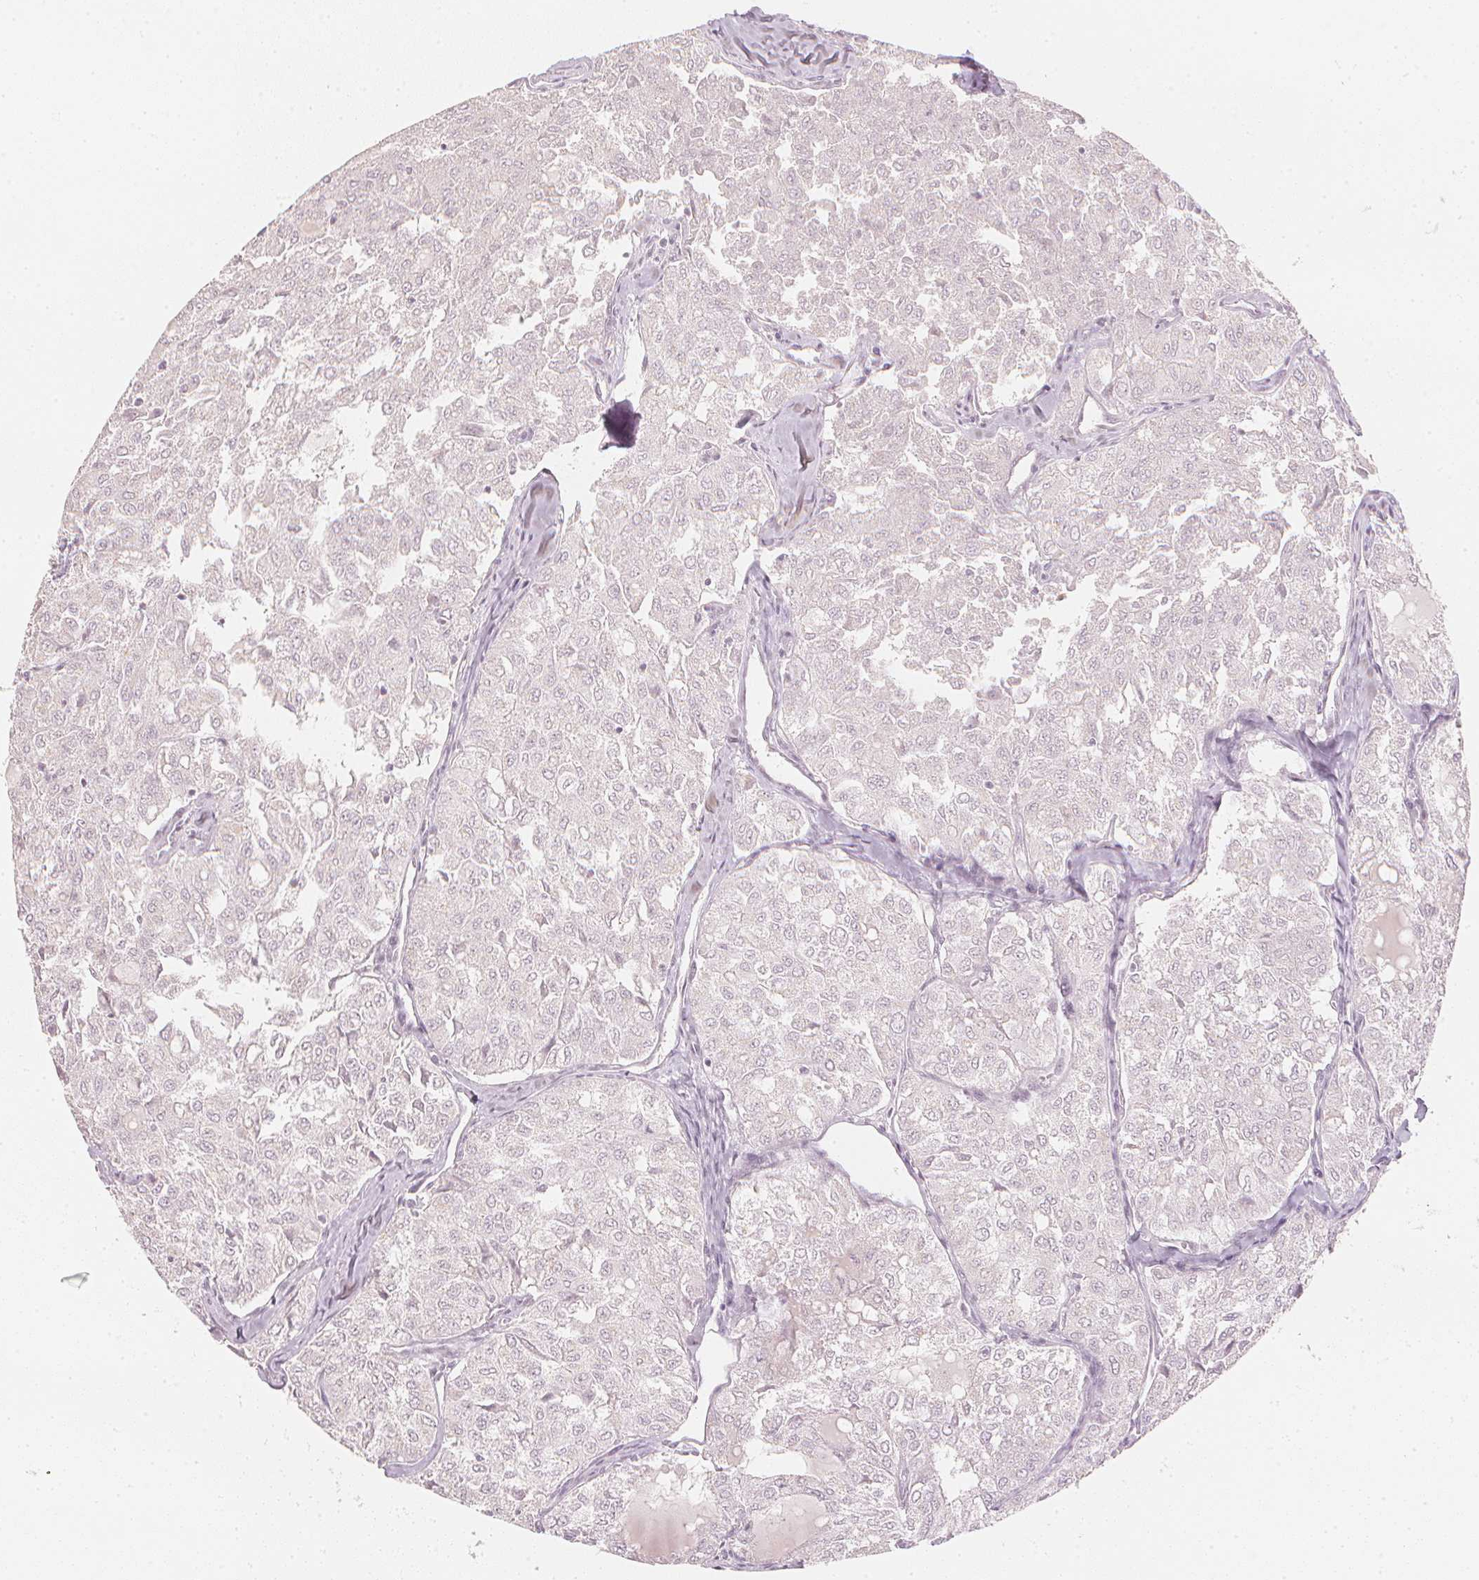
{"staining": {"intensity": "negative", "quantity": "none", "location": "none"}, "tissue": "thyroid cancer", "cell_type": "Tumor cells", "image_type": "cancer", "snomed": [{"axis": "morphology", "description": "Follicular adenoma carcinoma, NOS"}, {"axis": "topography", "description": "Thyroid gland"}], "caption": "Immunohistochemical staining of human thyroid cancer (follicular adenoma carcinoma) shows no significant positivity in tumor cells.", "gene": "CALB1", "patient": {"sex": "male", "age": 75}}